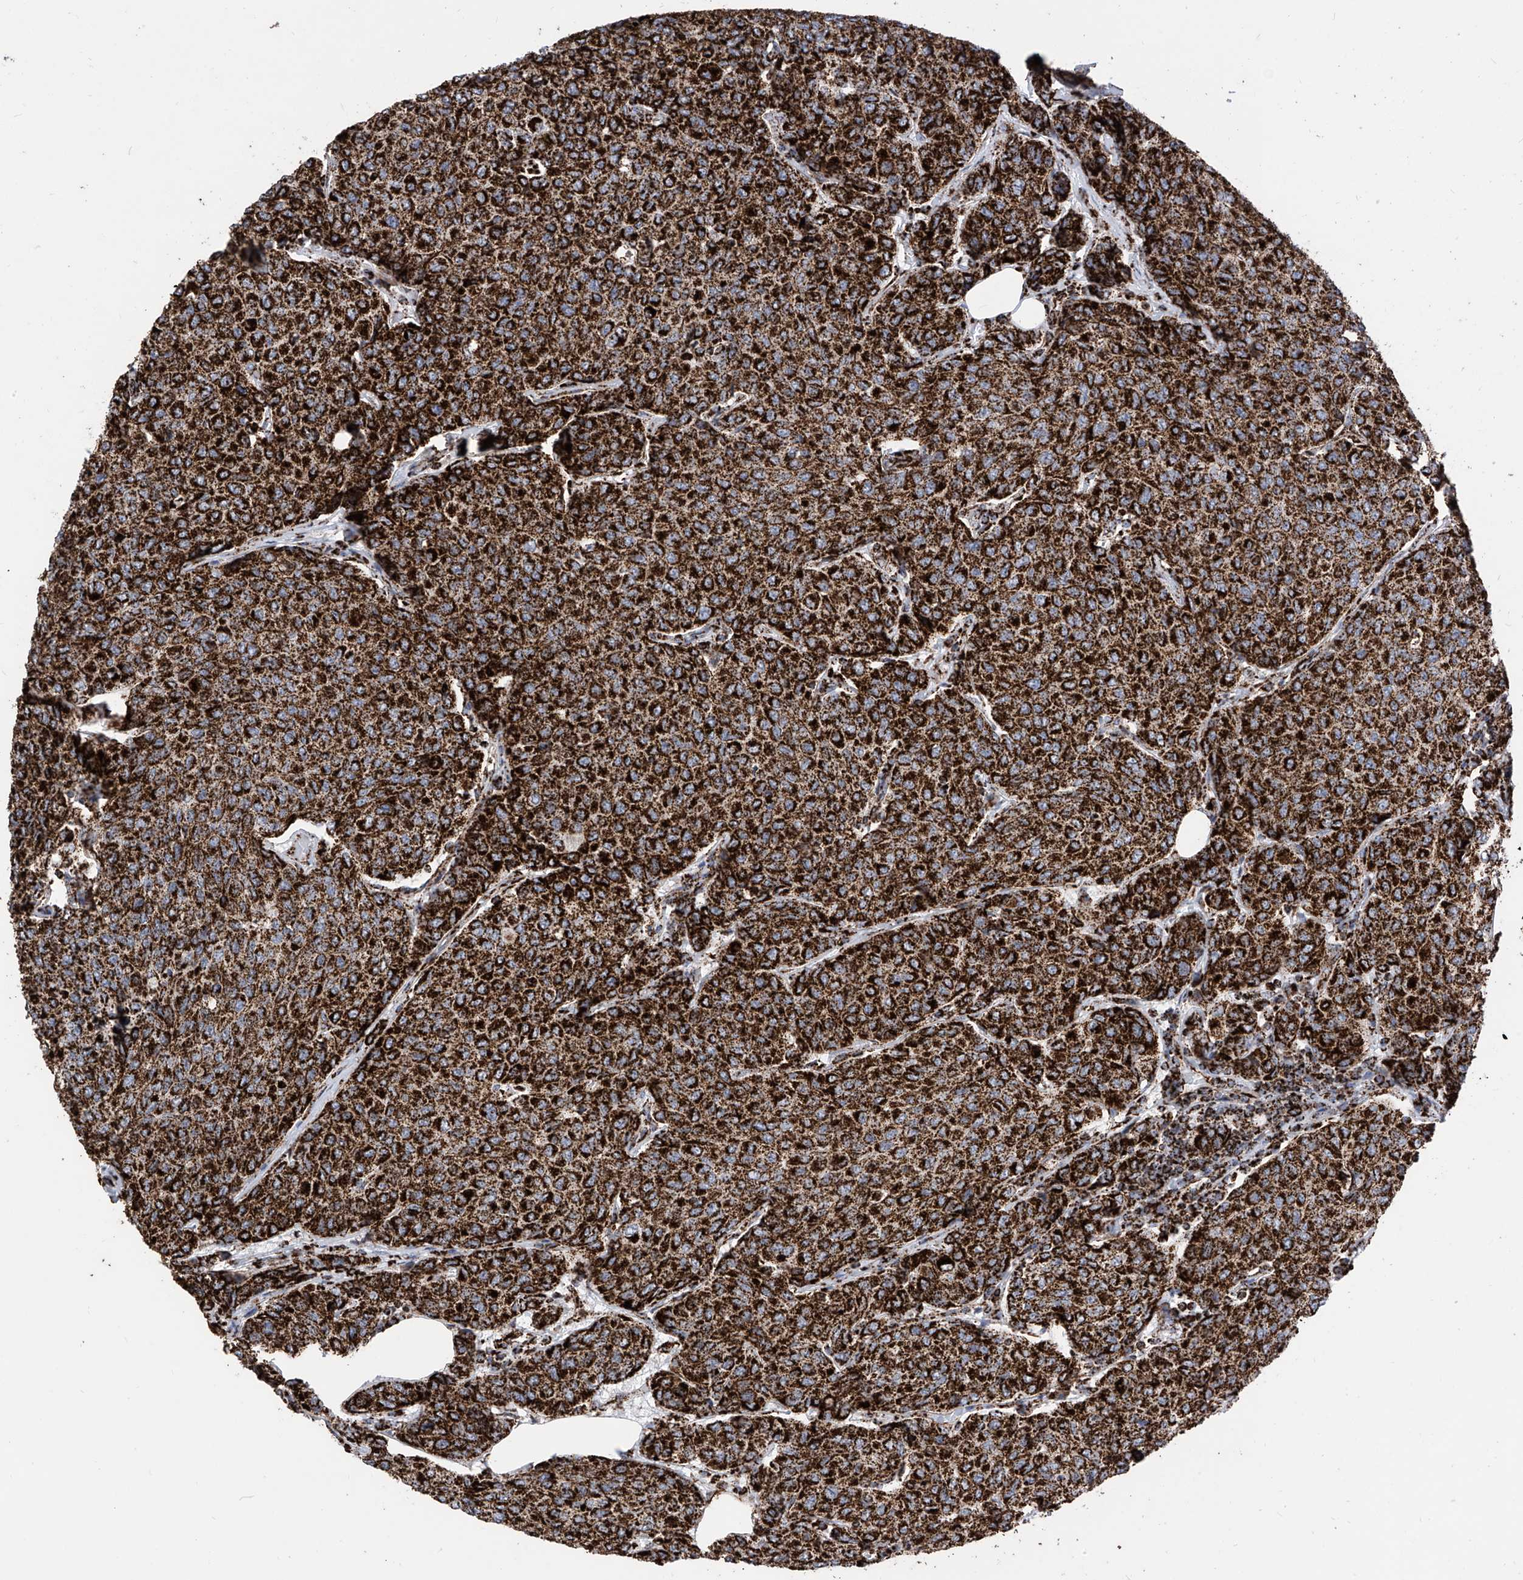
{"staining": {"intensity": "strong", "quantity": ">75%", "location": "cytoplasmic/membranous"}, "tissue": "breast cancer", "cell_type": "Tumor cells", "image_type": "cancer", "snomed": [{"axis": "morphology", "description": "Duct carcinoma"}, {"axis": "topography", "description": "Breast"}], "caption": "The photomicrograph demonstrates staining of breast invasive ductal carcinoma, revealing strong cytoplasmic/membranous protein positivity (brown color) within tumor cells.", "gene": "COX5B", "patient": {"sex": "female", "age": 55}}